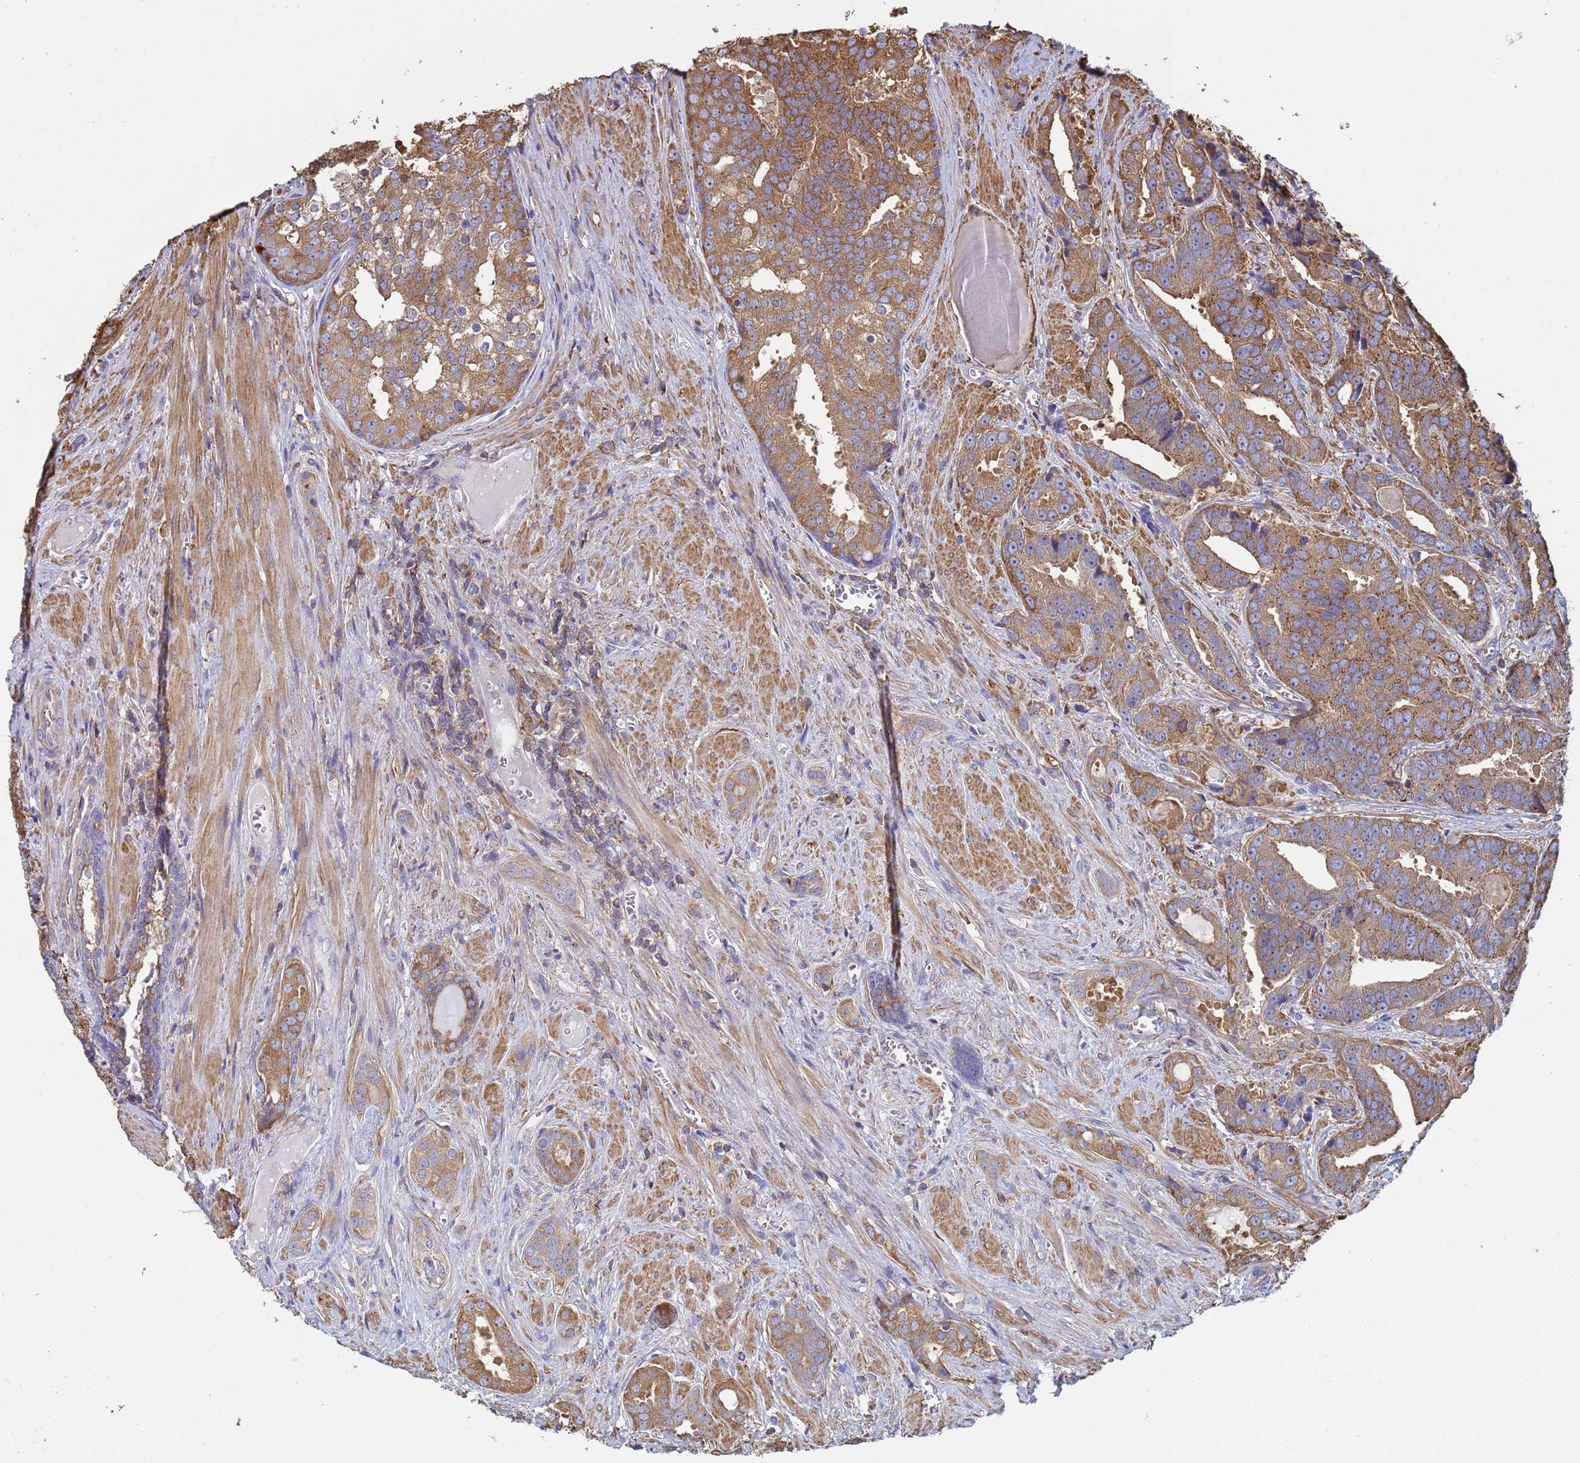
{"staining": {"intensity": "moderate", "quantity": ">75%", "location": "cytoplasmic/membranous"}, "tissue": "prostate cancer", "cell_type": "Tumor cells", "image_type": "cancer", "snomed": [{"axis": "morphology", "description": "Adenocarcinoma, High grade"}, {"axis": "topography", "description": "Prostate"}], "caption": "Prostate cancer tissue displays moderate cytoplasmic/membranous staining in approximately >75% of tumor cells, visualized by immunohistochemistry.", "gene": "ZNG1B", "patient": {"sex": "male", "age": 55}}